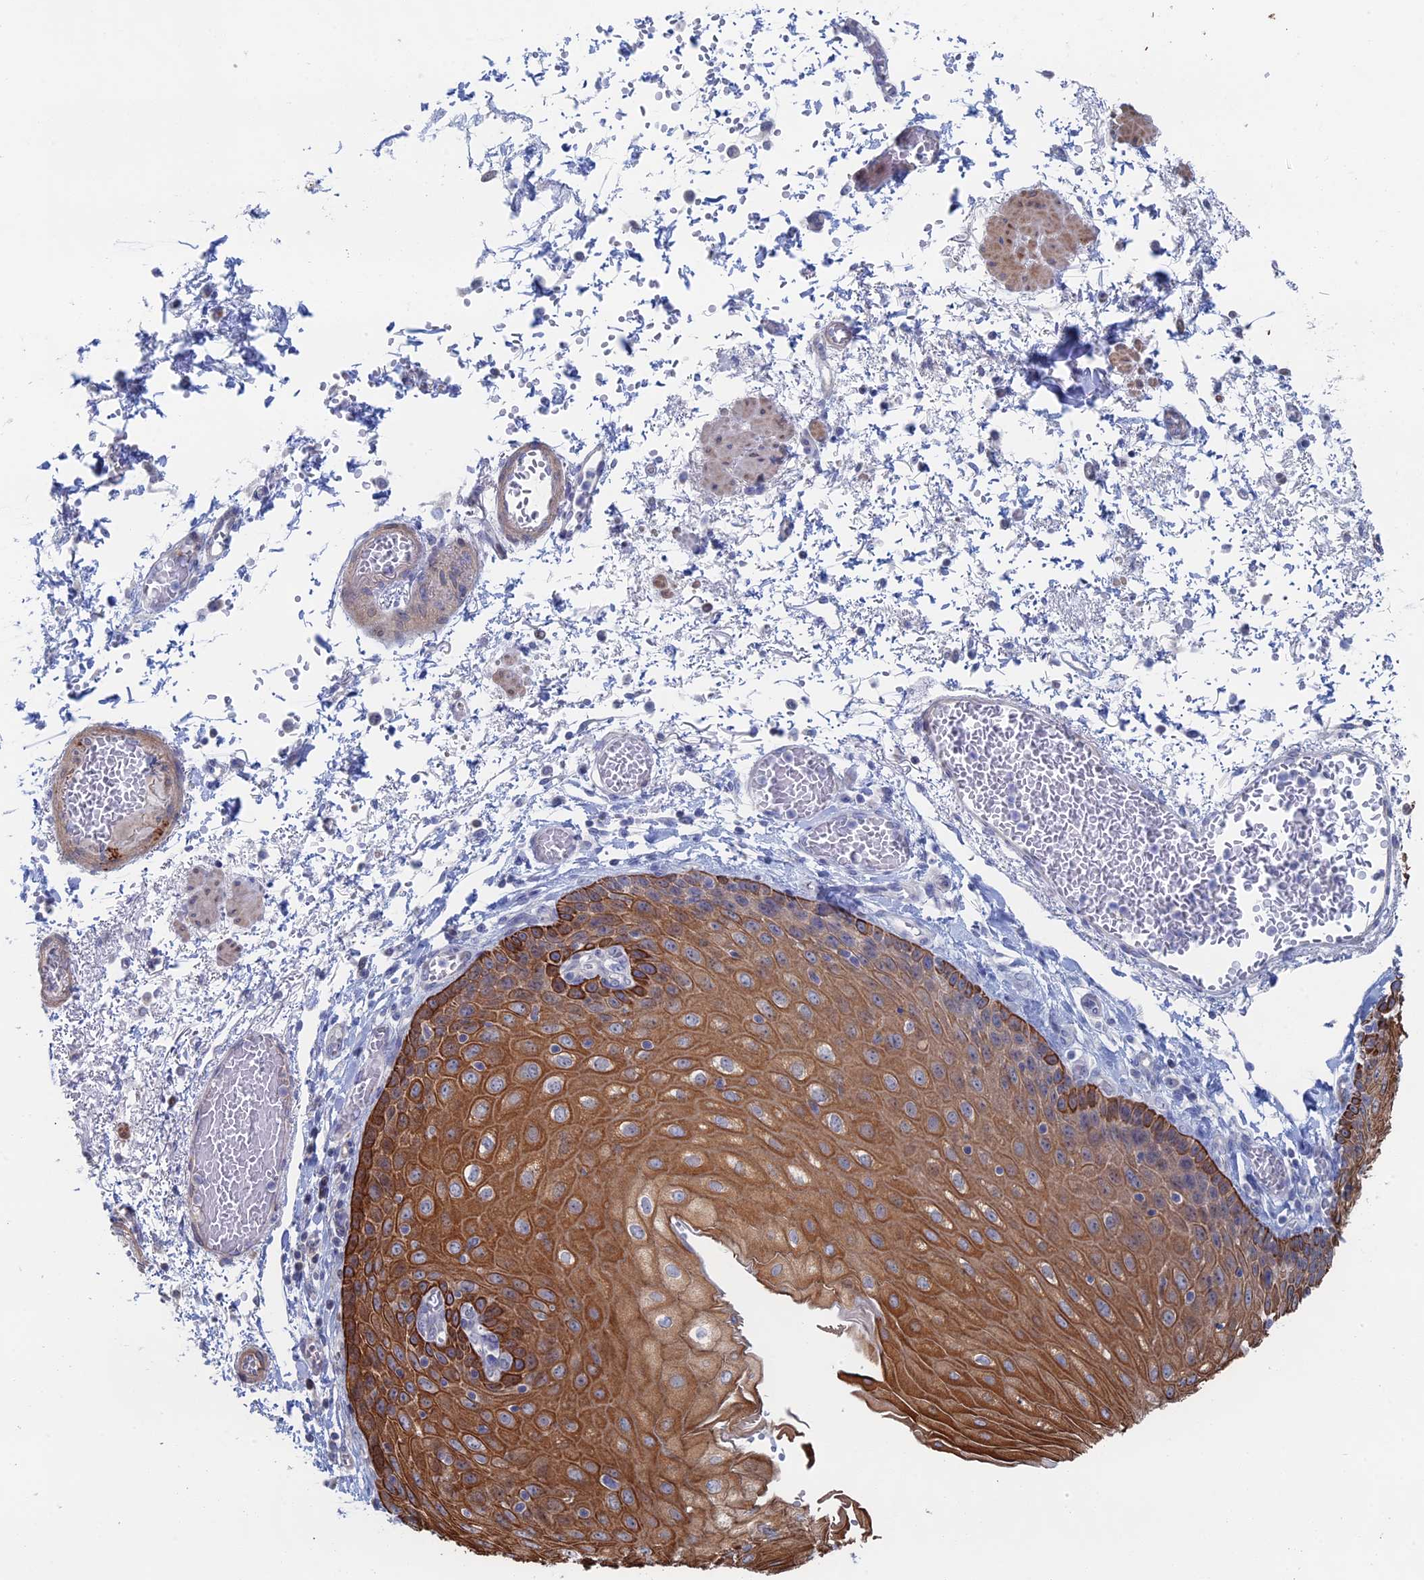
{"staining": {"intensity": "moderate", "quantity": ">75%", "location": "cytoplasmic/membranous"}, "tissue": "esophagus", "cell_type": "Squamous epithelial cells", "image_type": "normal", "snomed": [{"axis": "morphology", "description": "Normal tissue, NOS"}, {"axis": "topography", "description": "Esophagus"}], "caption": "This histopathology image demonstrates immunohistochemistry (IHC) staining of unremarkable human esophagus, with medium moderate cytoplasmic/membranous positivity in approximately >75% of squamous epithelial cells.", "gene": "IL7", "patient": {"sex": "male", "age": 81}}